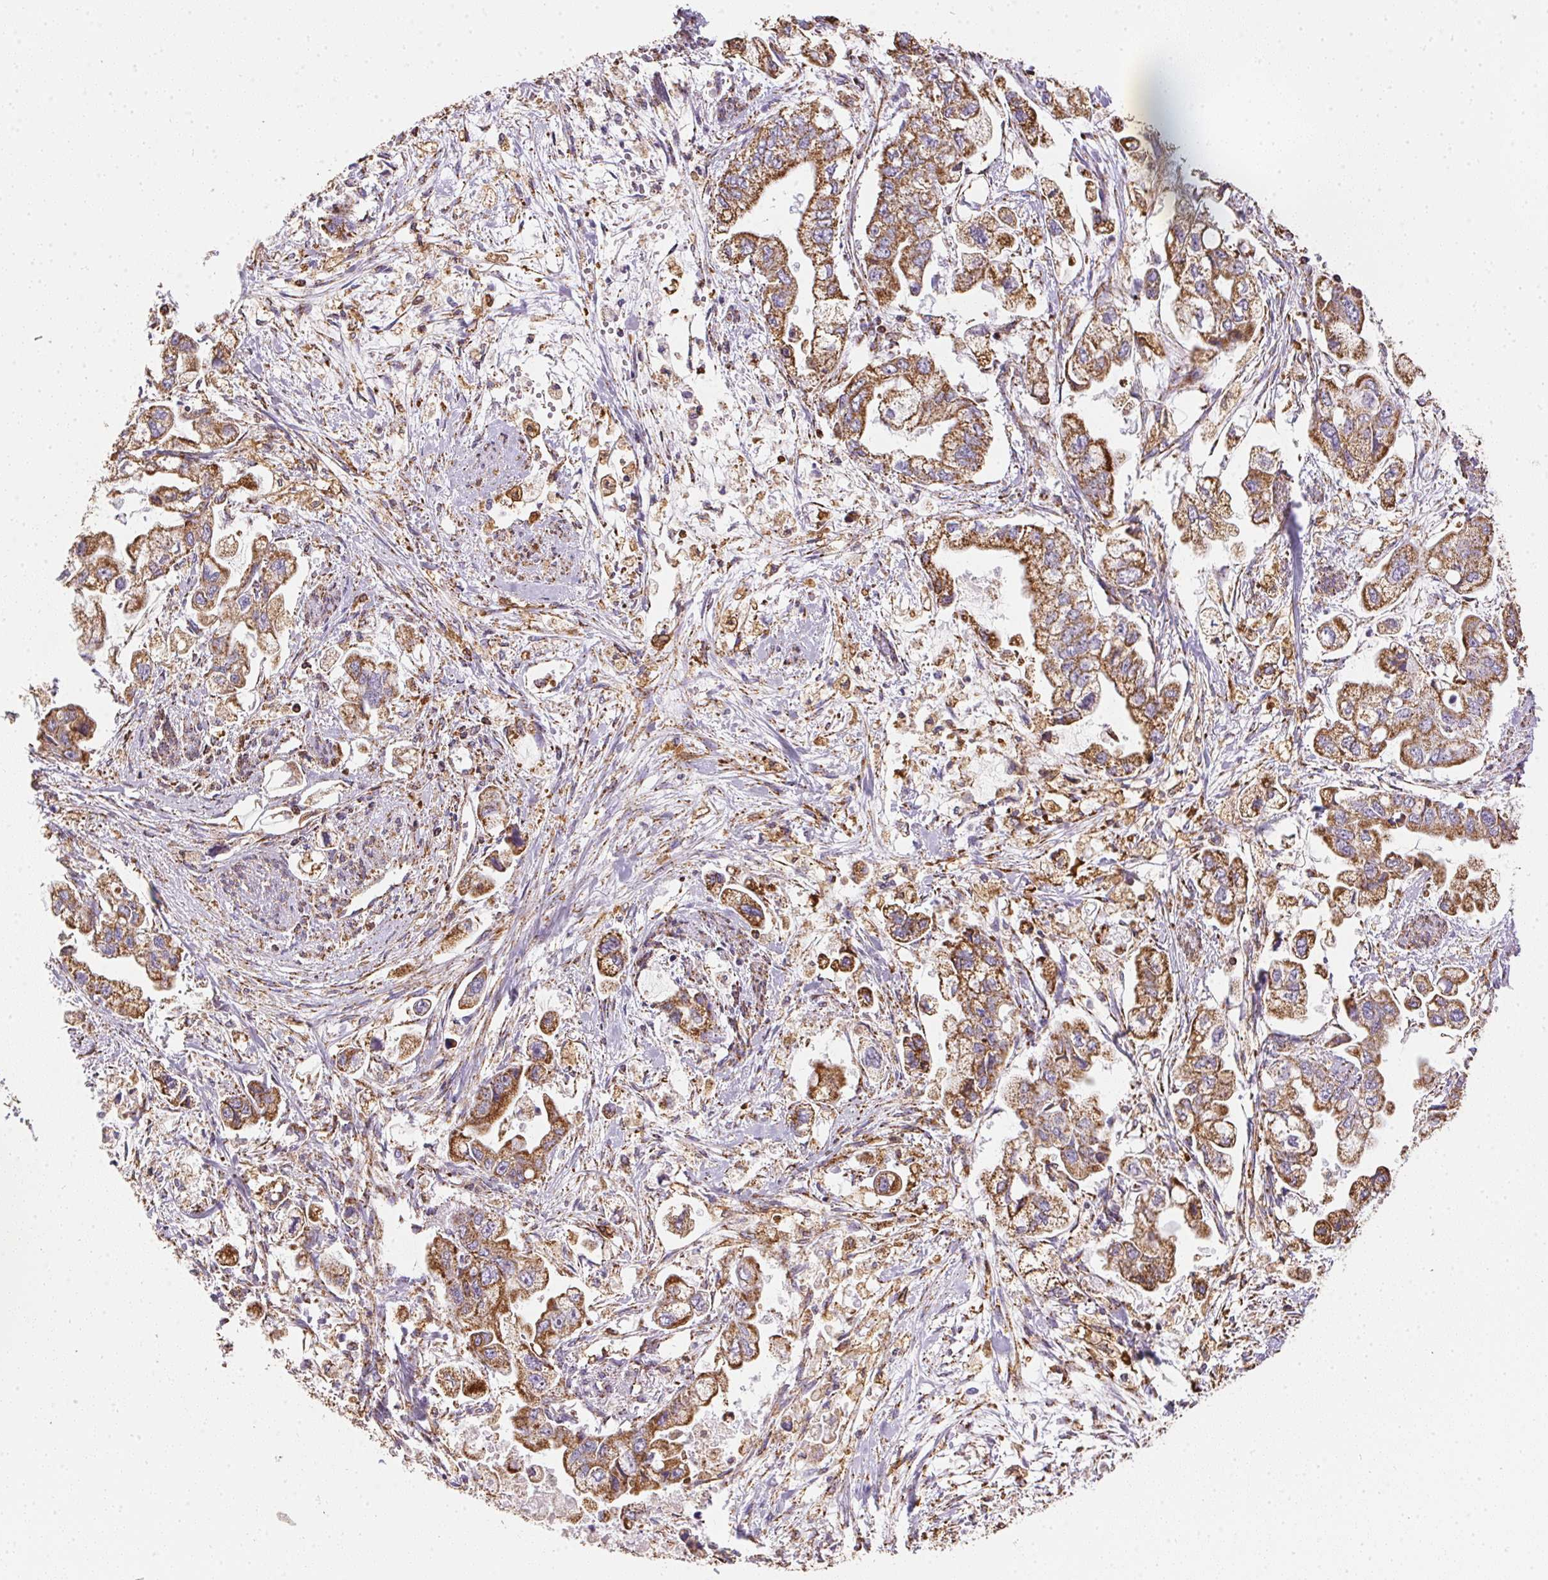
{"staining": {"intensity": "strong", "quantity": ">75%", "location": "cytoplasmic/membranous"}, "tissue": "stomach cancer", "cell_type": "Tumor cells", "image_type": "cancer", "snomed": [{"axis": "morphology", "description": "Normal tissue, NOS"}, {"axis": "morphology", "description": "Adenocarcinoma, NOS"}, {"axis": "topography", "description": "Stomach"}], "caption": "The image demonstrates staining of stomach cancer (adenocarcinoma), revealing strong cytoplasmic/membranous protein expression (brown color) within tumor cells.", "gene": "MAPK11", "patient": {"sex": "male", "age": 62}}